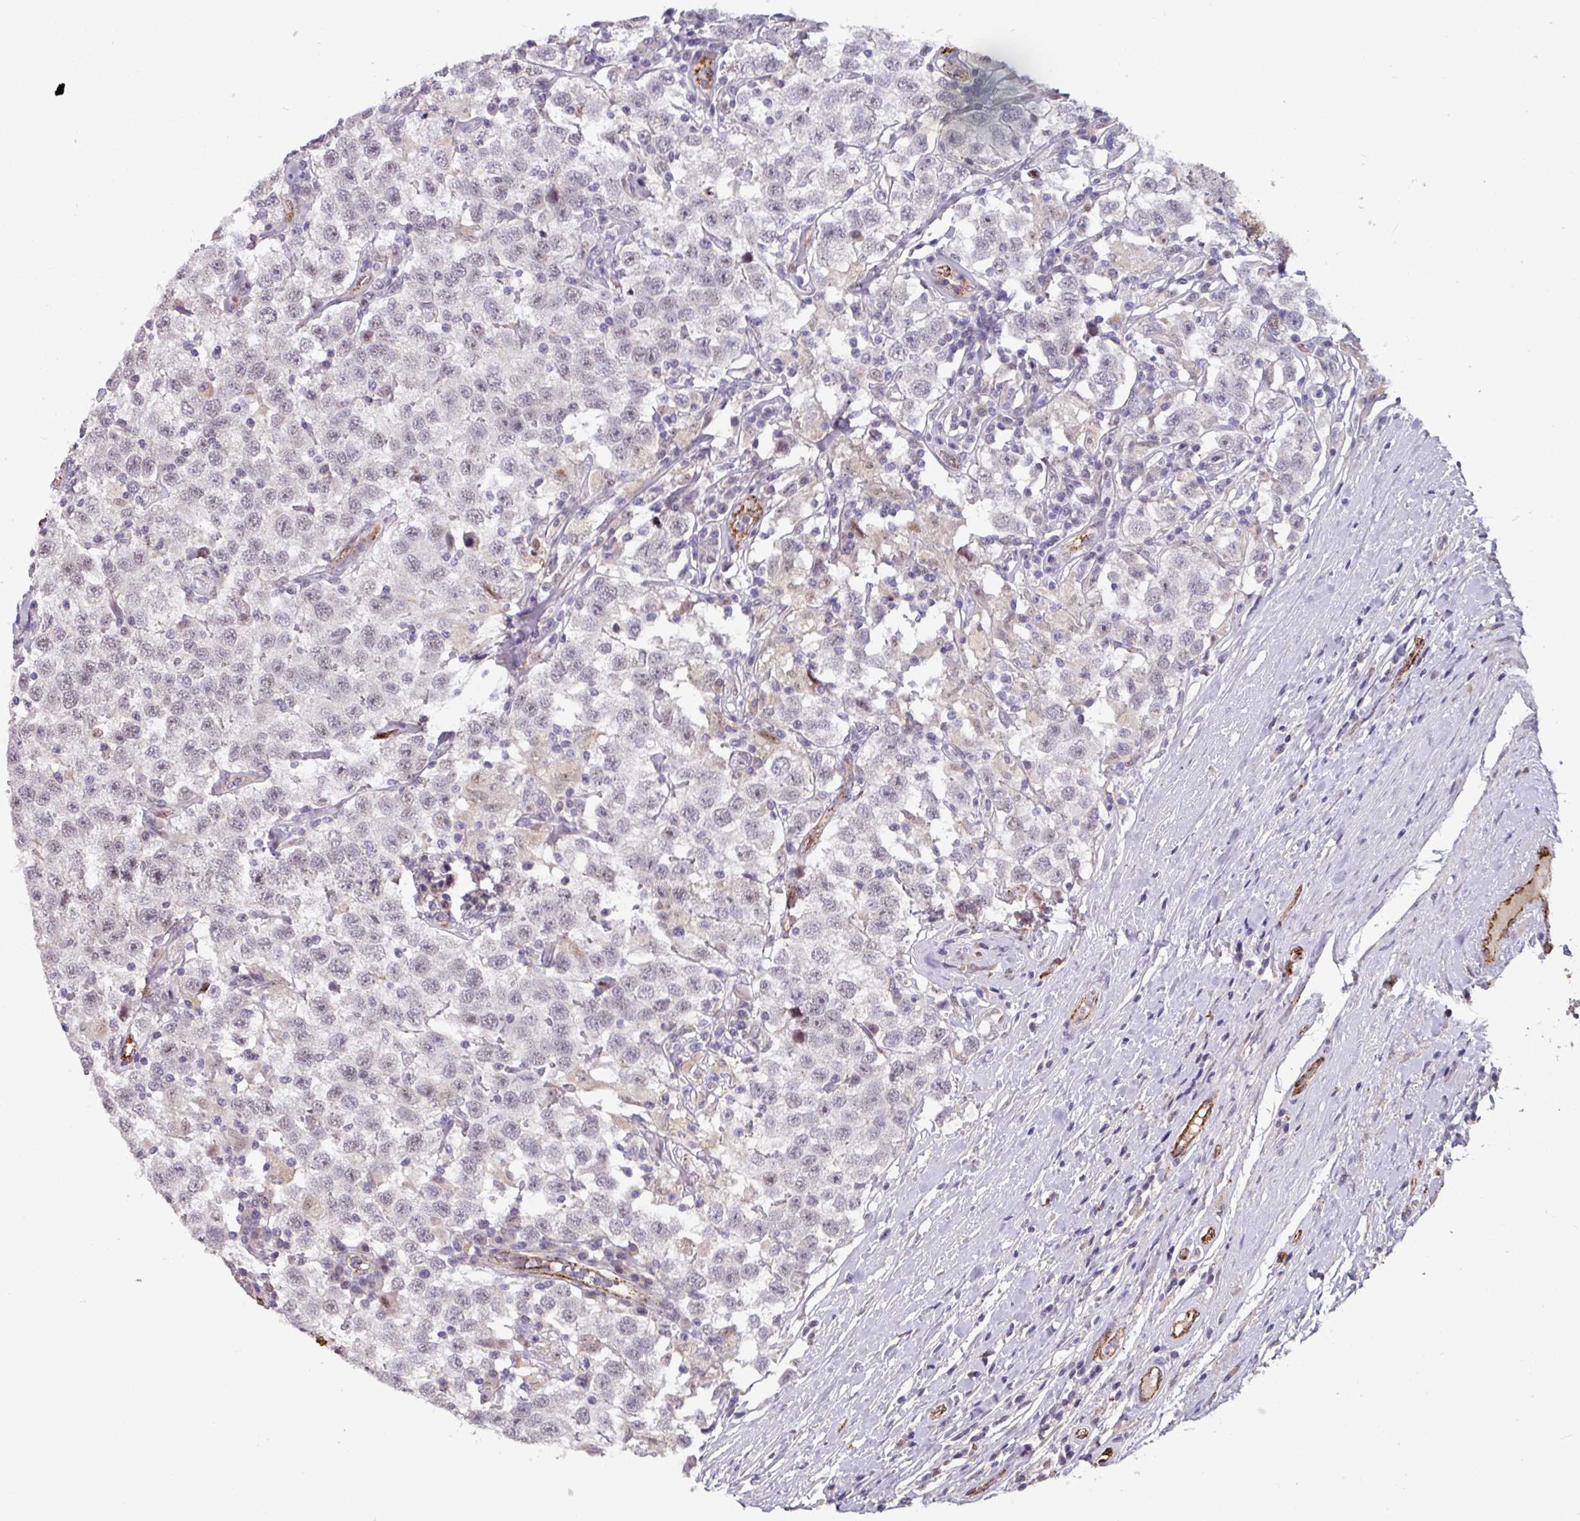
{"staining": {"intensity": "moderate", "quantity": "<25%", "location": "nuclear"}, "tissue": "testis cancer", "cell_type": "Tumor cells", "image_type": "cancer", "snomed": [{"axis": "morphology", "description": "Seminoma, NOS"}, {"axis": "topography", "description": "Testis"}], "caption": "The histopathology image displays a brown stain indicating the presence of a protein in the nuclear of tumor cells in testis cancer (seminoma).", "gene": "SIDT2", "patient": {"sex": "male", "age": 41}}